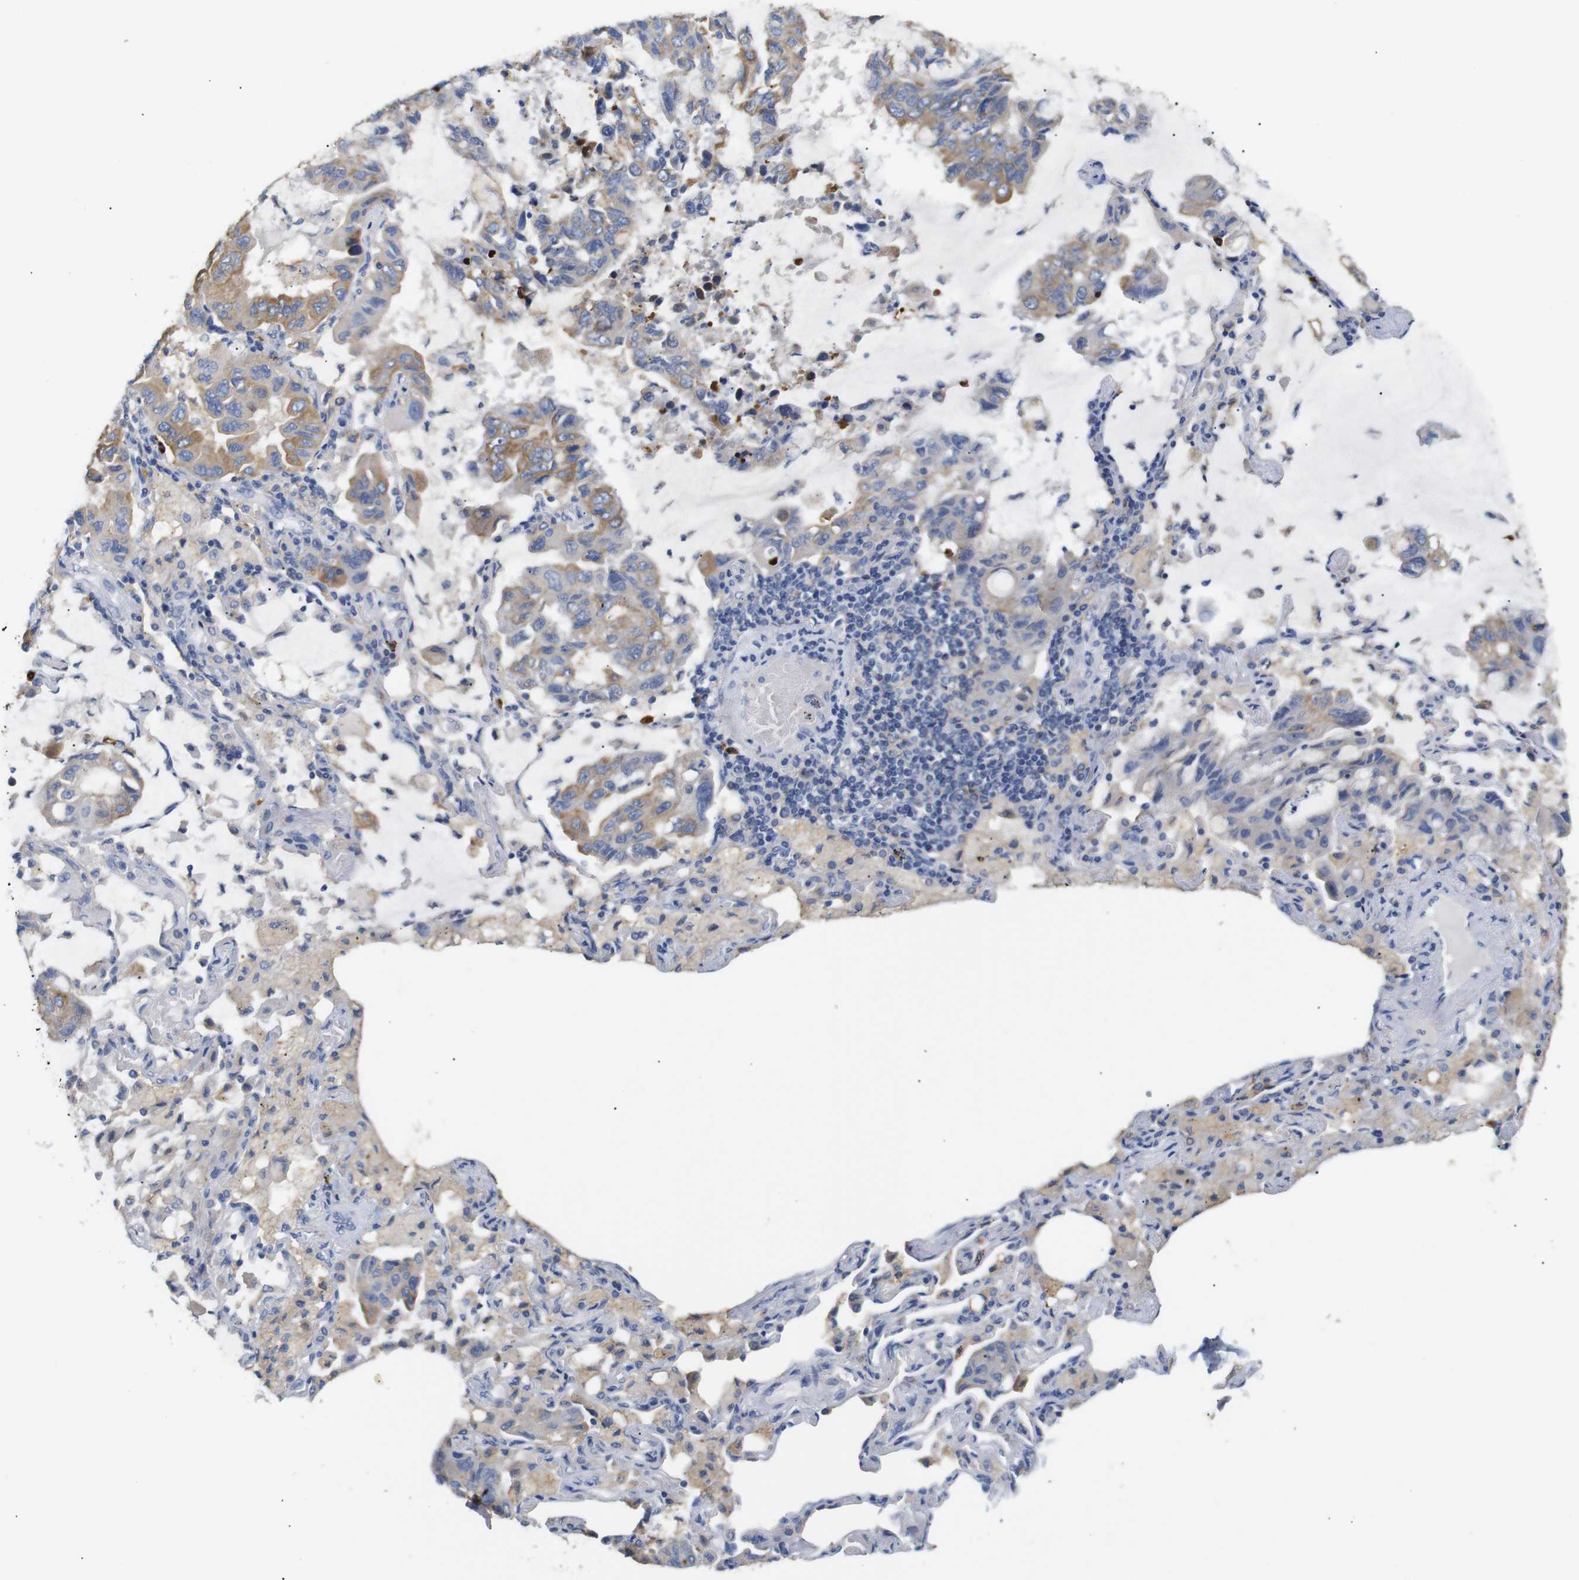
{"staining": {"intensity": "moderate", "quantity": ">75%", "location": "cytoplasmic/membranous"}, "tissue": "lung cancer", "cell_type": "Tumor cells", "image_type": "cancer", "snomed": [{"axis": "morphology", "description": "Adenocarcinoma, NOS"}, {"axis": "topography", "description": "Lung"}], "caption": "A brown stain highlights moderate cytoplasmic/membranous staining of a protein in lung cancer tumor cells. (DAB IHC, brown staining for protein, blue staining for nuclei).", "gene": "ALOX15", "patient": {"sex": "male", "age": 64}}